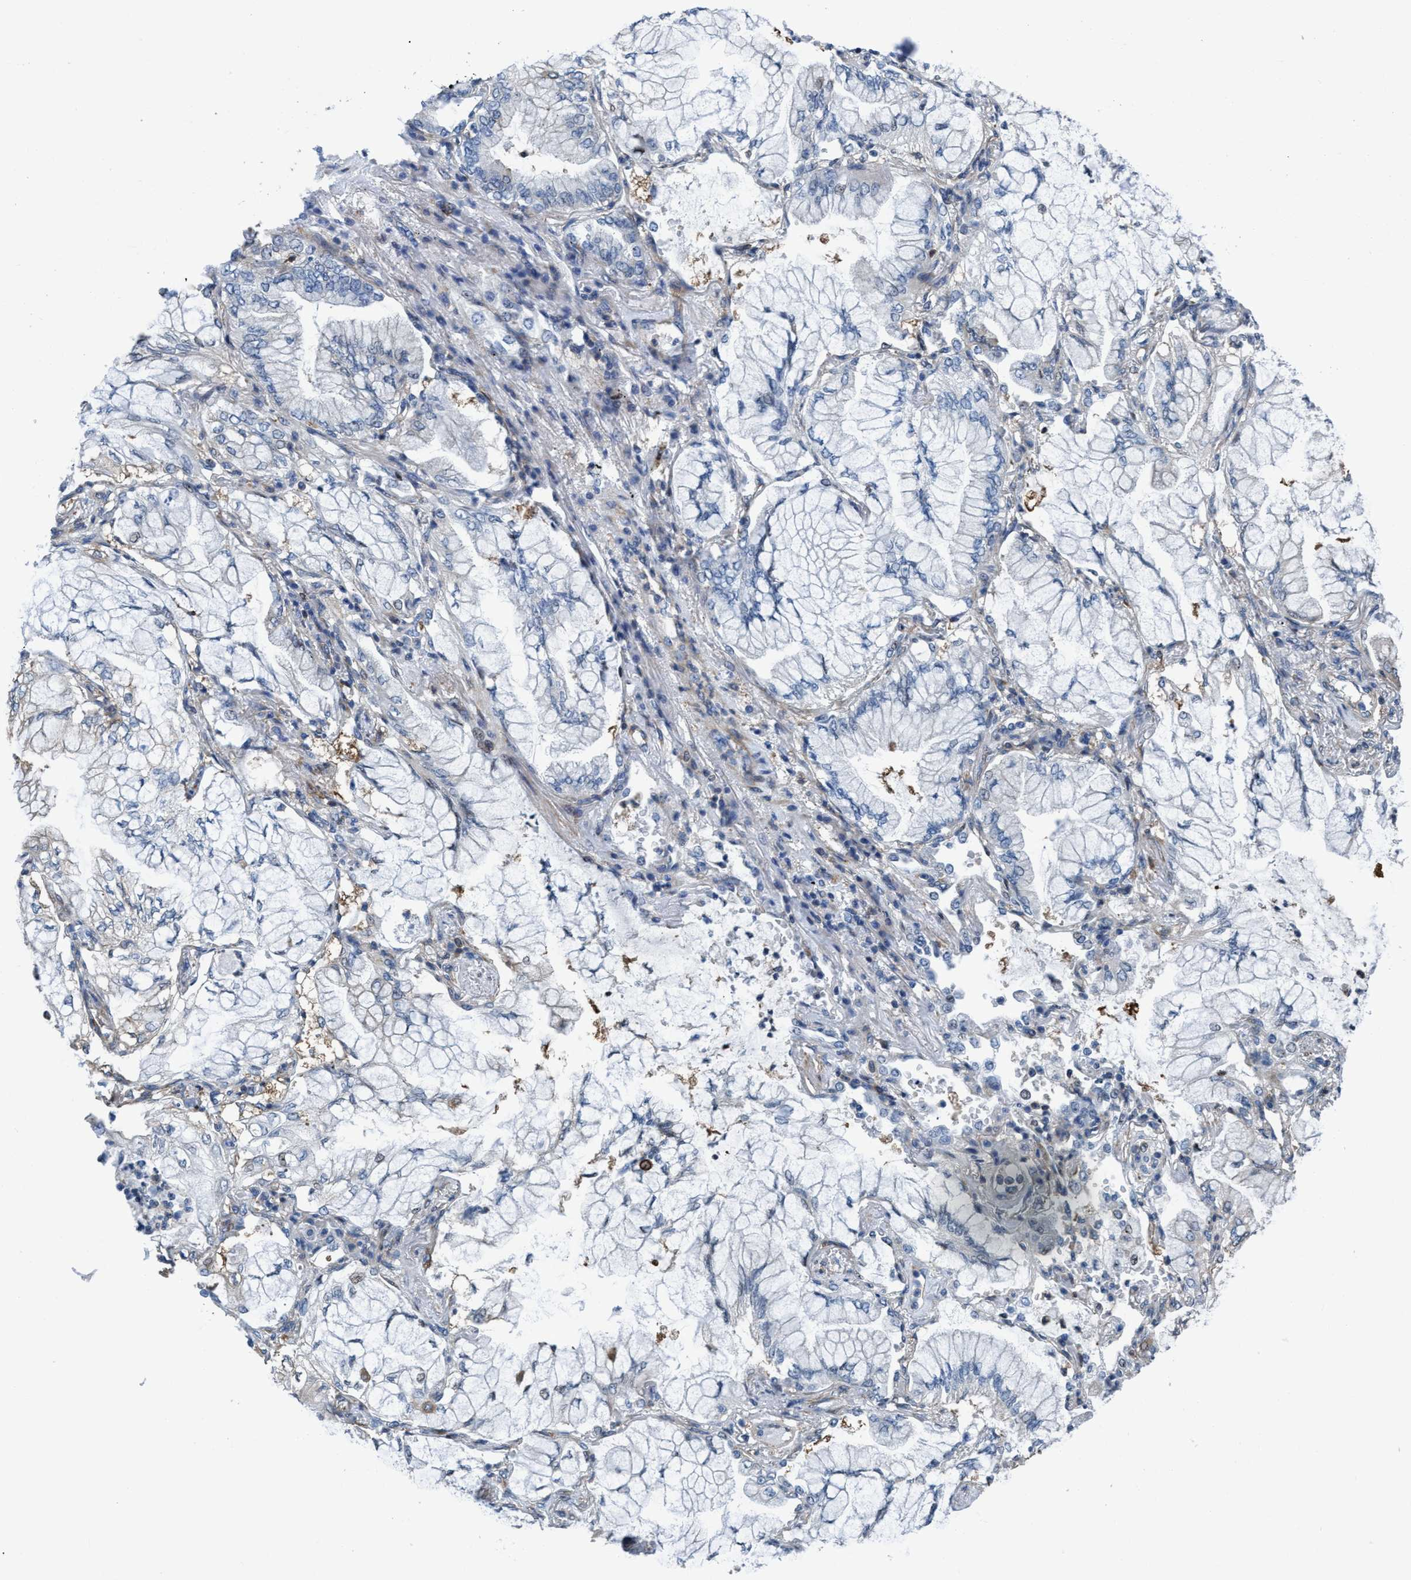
{"staining": {"intensity": "negative", "quantity": "none", "location": "none"}, "tissue": "lung cancer", "cell_type": "Tumor cells", "image_type": "cancer", "snomed": [{"axis": "morphology", "description": "Adenocarcinoma, NOS"}, {"axis": "topography", "description": "Lung"}], "caption": "The immunohistochemistry image has no significant positivity in tumor cells of lung adenocarcinoma tissue.", "gene": "NMT1", "patient": {"sex": "female", "age": 70}}